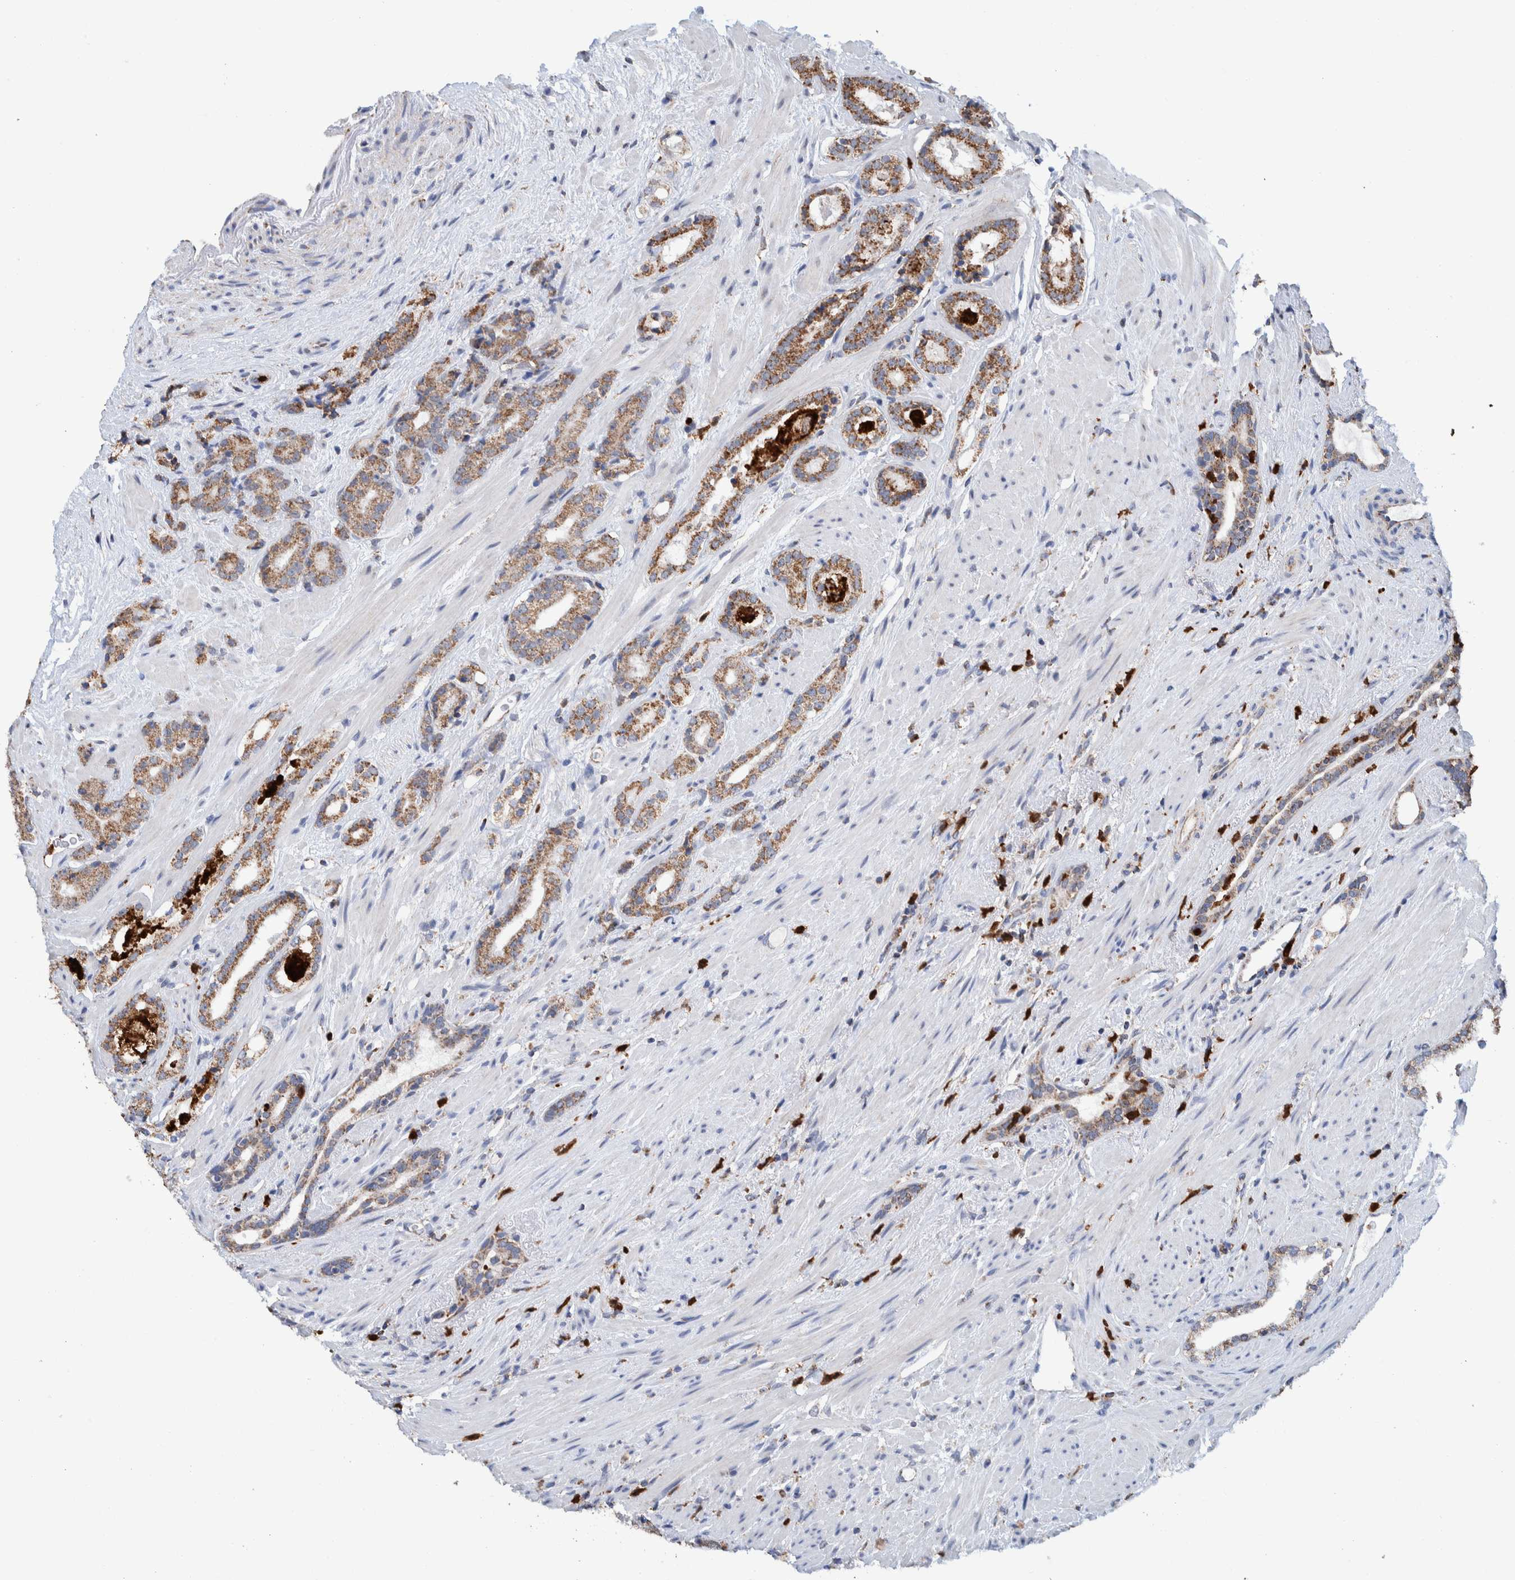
{"staining": {"intensity": "moderate", "quantity": ">75%", "location": "cytoplasmic/membranous"}, "tissue": "prostate cancer", "cell_type": "Tumor cells", "image_type": "cancer", "snomed": [{"axis": "morphology", "description": "Adenocarcinoma, High grade"}, {"axis": "topography", "description": "Prostate"}], "caption": "A brown stain shows moderate cytoplasmic/membranous expression of a protein in adenocarcinoma (high-grade) (prostate) tumor cells.", "gene": "DECR1", "patient": {"sex": "male", "age": 71}}